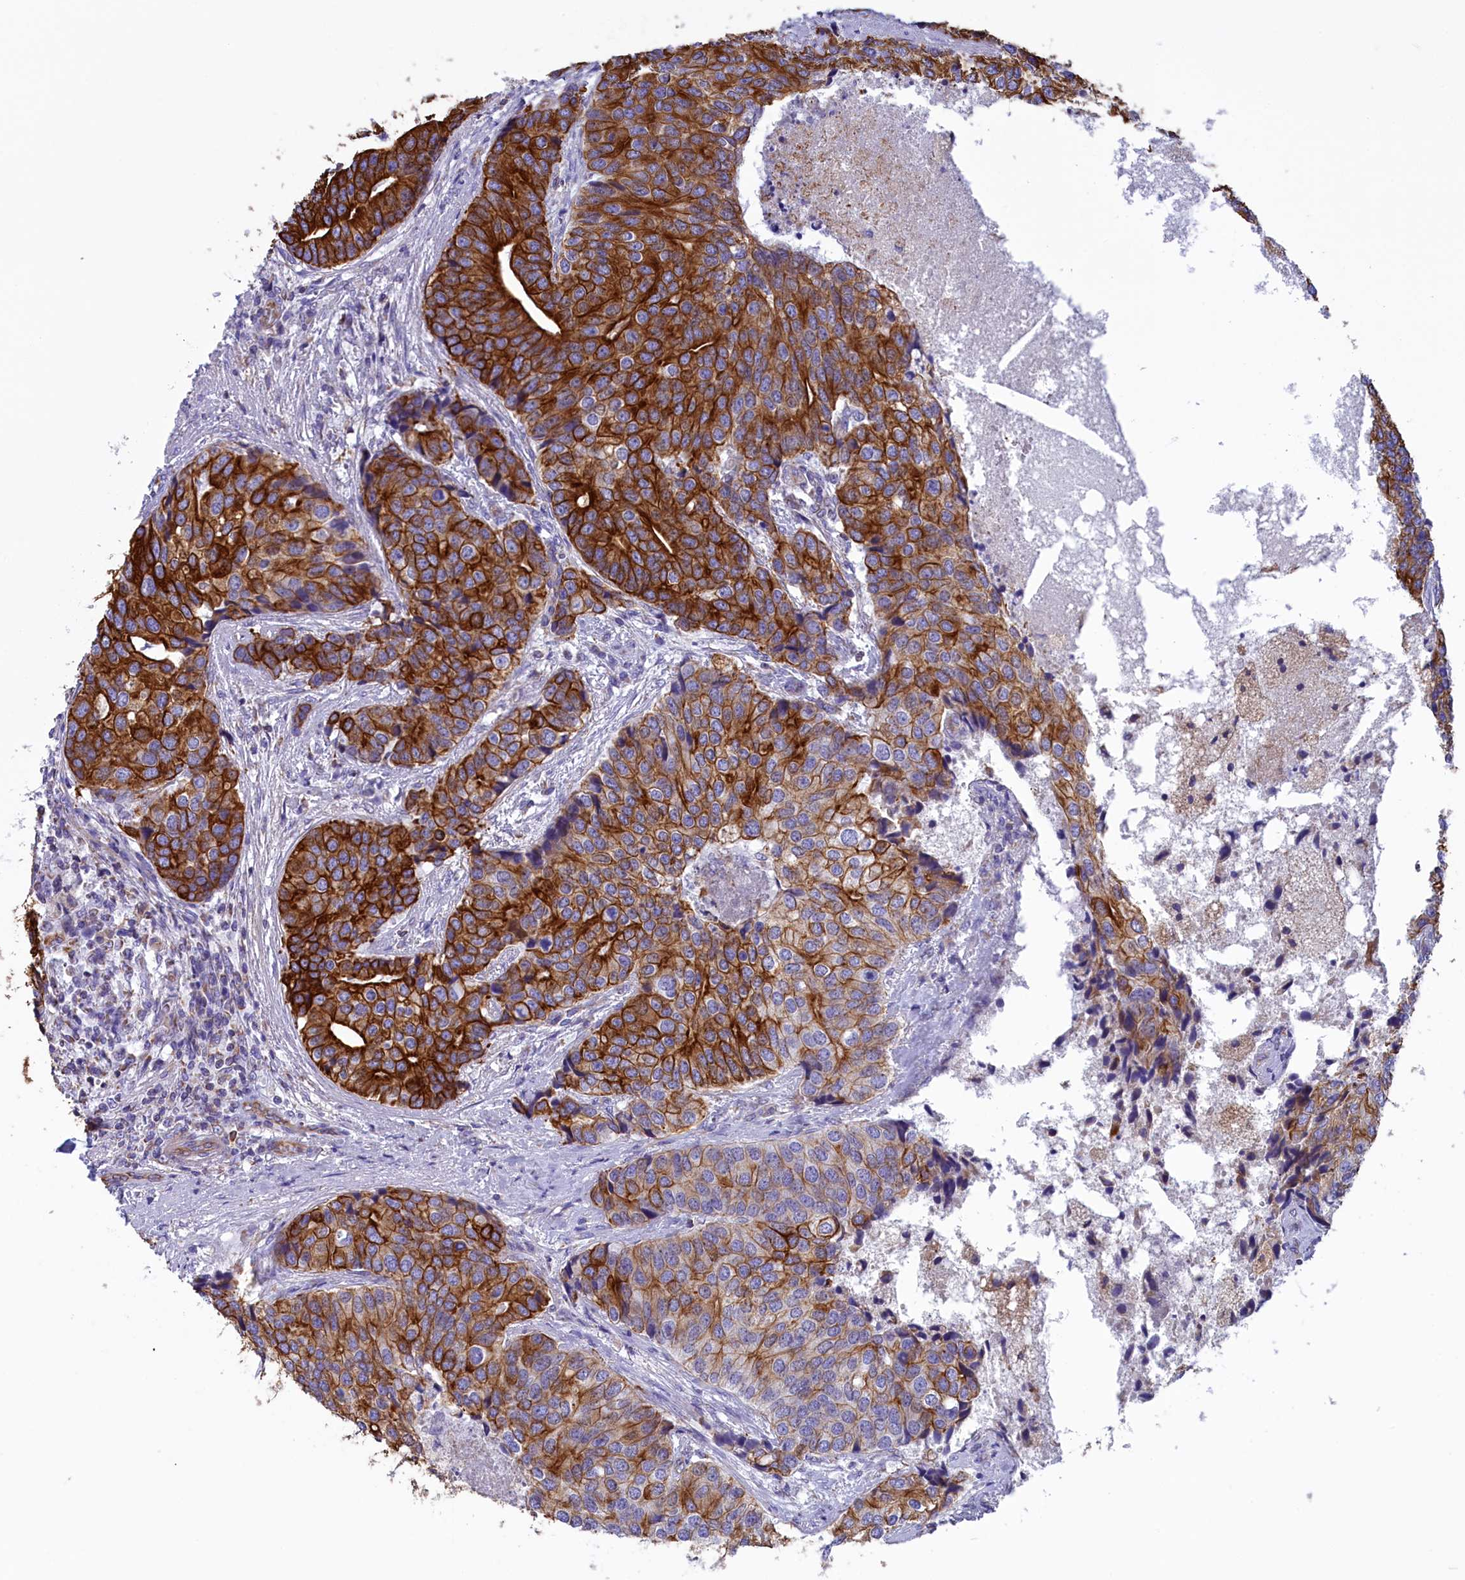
{"staining": {"intensity": "strong", "quantity": "25%-75%", "location": "cytoplasmic/membranous"}, "tissue": "prostate cancer", "cell_type": "Tumor cells", "image_type": "cancer", "snomed": [{"axis": "morphology", "description": "Adenocarcinoma, High grade"}, {"axis": "topography", "description": "Prostate"}], "caption": "Immunohistochemical staining of human prostate cancer demonstrates high levels of strong cytoplasmic/membranous protein expression in approximately 25%-75% of tumor cells.", "gene": "GATB", "patient": {"sex": "male", "age": 62}}